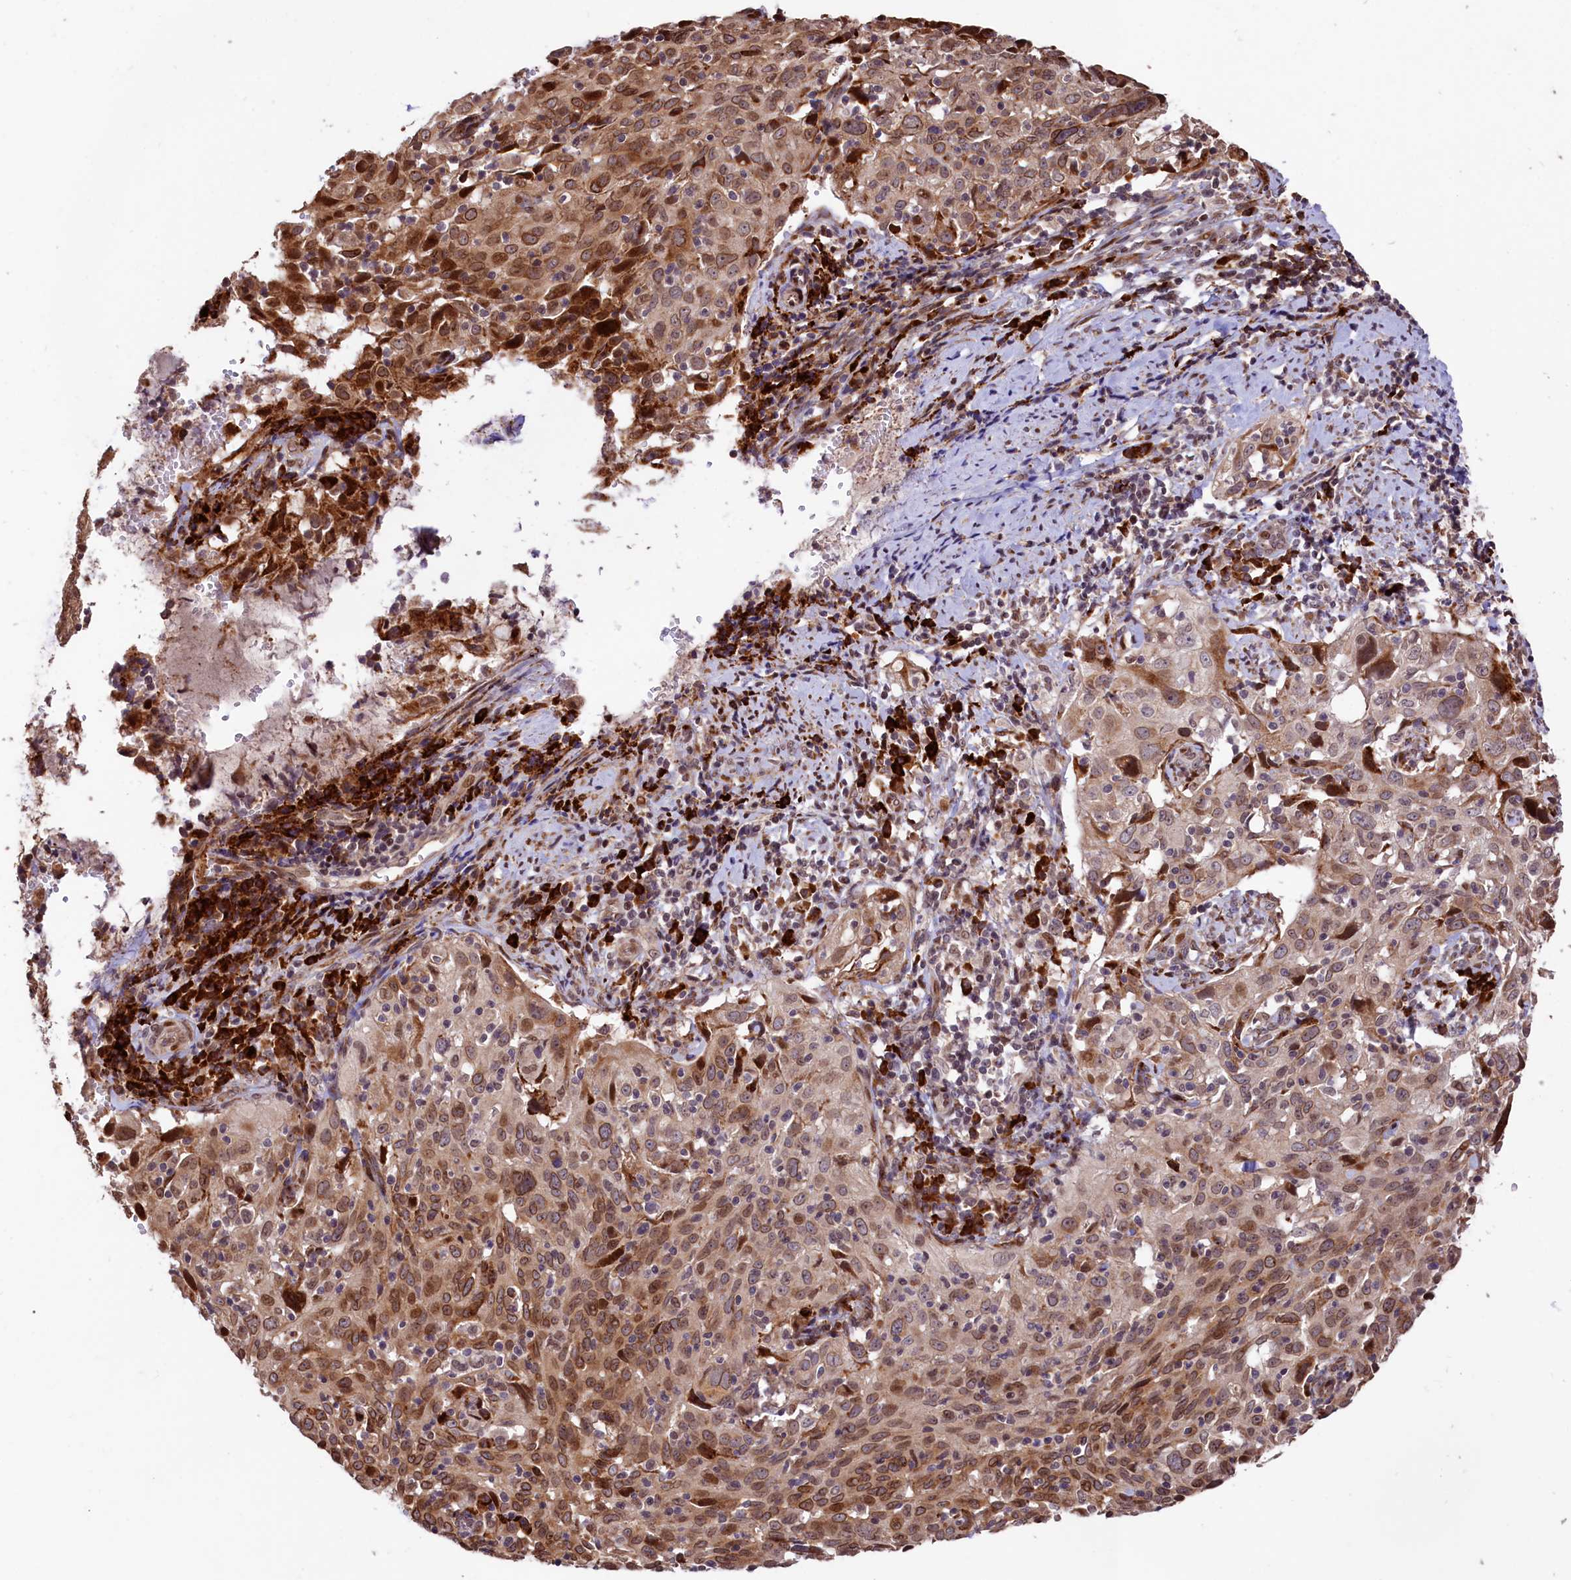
{"staining": {"intensity": "moderate", "quantity": ">75%", "location": "cytoplasmic/membranous,nuclear"}, "tissue": "cervical cancer", "cell_type": "Tumor cells", "image_type": "cancer", "snomed": [{"axis": "morphology", "description": "Squamous cell carcinoma, NOS"}, {"axis": "topography", "description": "Cervix"}], "caption": "Moderate cytoplasmic/membranous and nuclear protein positivity is seen in about >75% of tumor cells in cervical cancer. Using DAB (3,3'-diaminobenzidine) (brown) and hematoxylin (blue) stains, captured at high magnification using brightfield microscopy.", "gene": "C5orf15", "patient": {"sex": "female", "age": 31}}